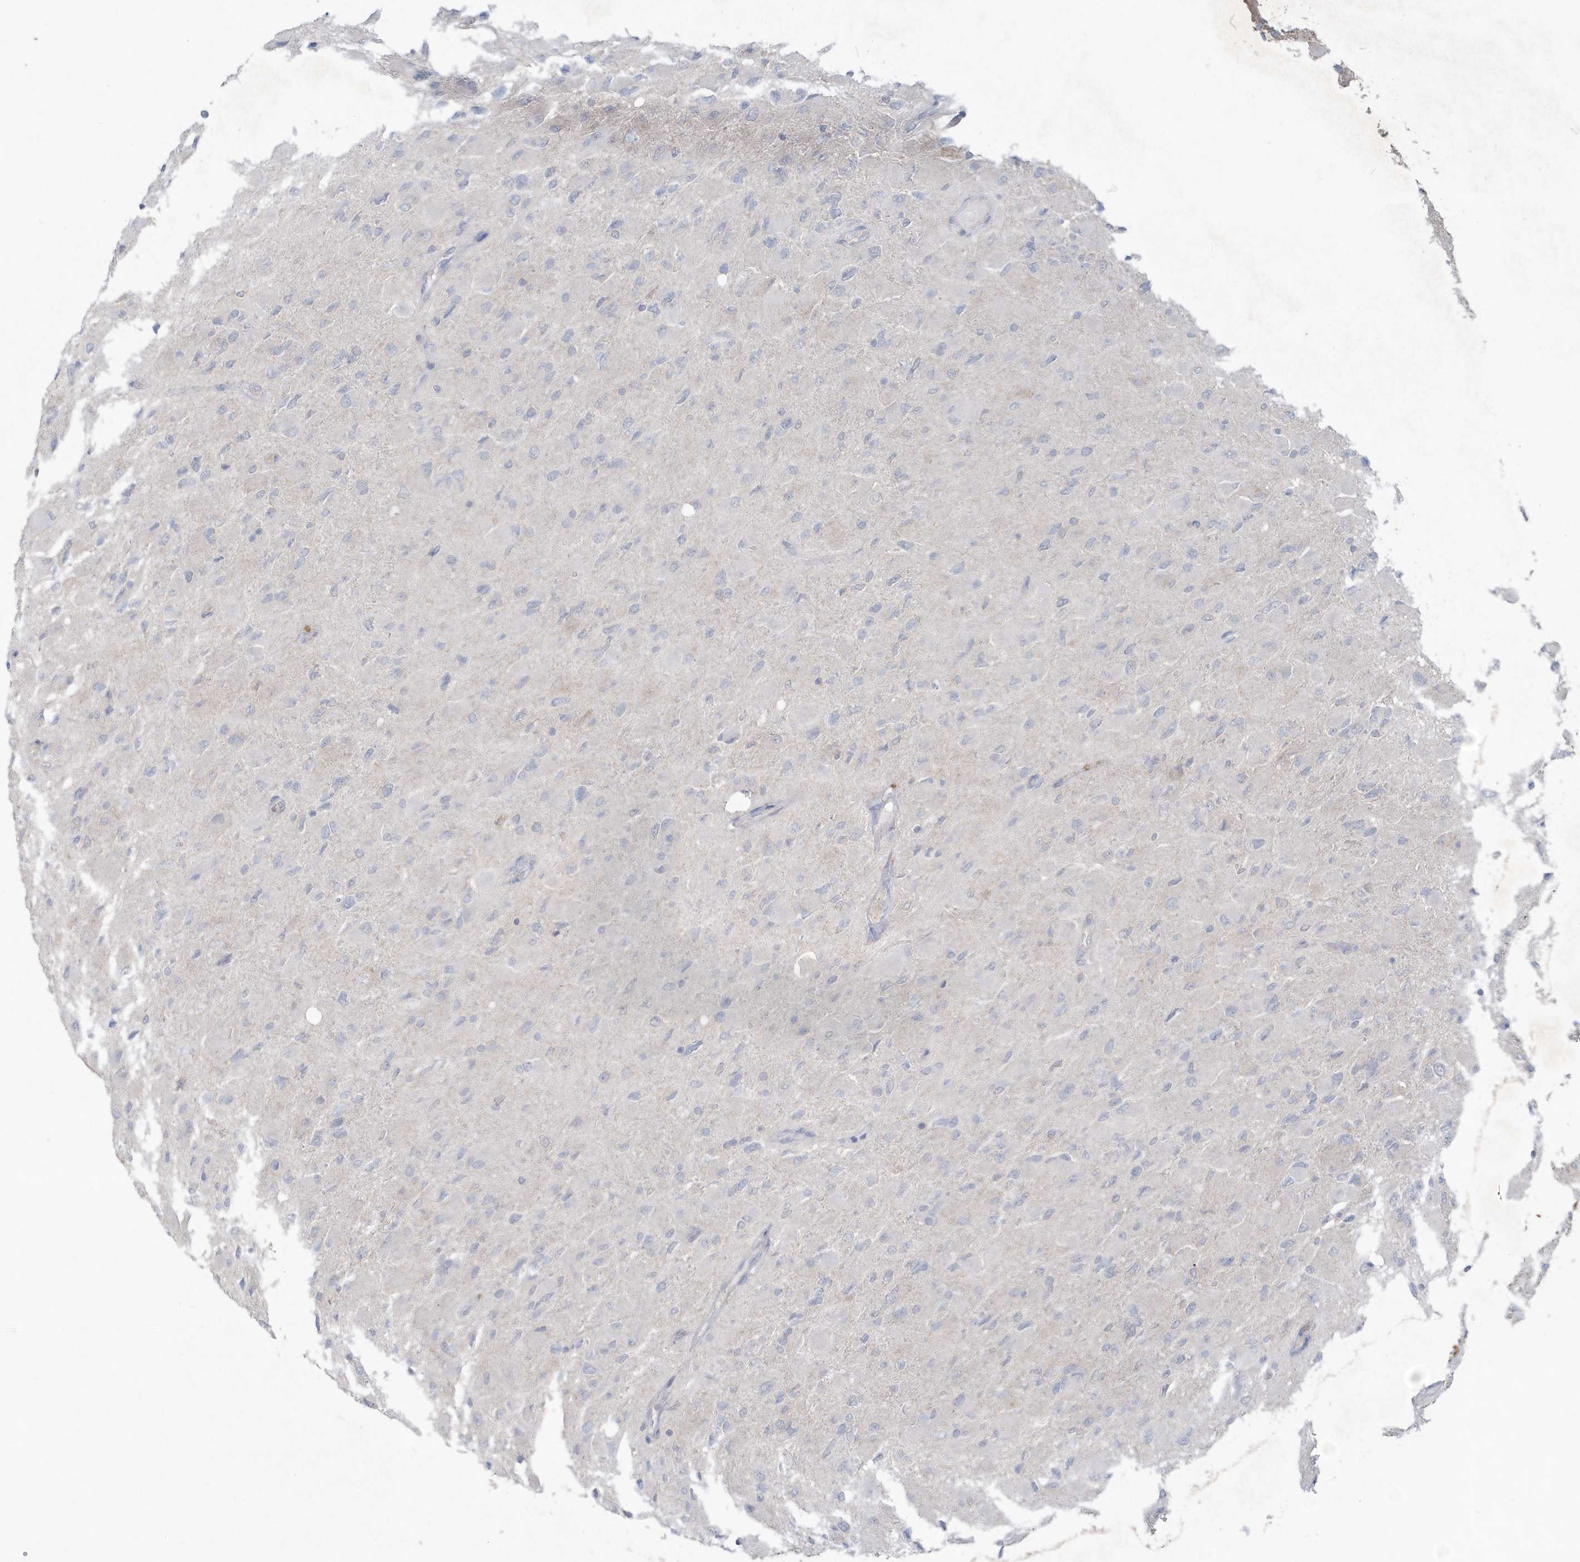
{"staining": {"intensity": "negative", "quantity": "none", "location": "none"}, "tissue": "glioma", "cell_type": "Tumor cells", "image_type": "cancer", "snomed": [{"axis": "morphology", "description": "Glioma, malignant, High grade"}, {"axis": "topography", "description": "Cerebral cortex"}], "caption": "The image shows no significant staining in tumor cells of malignant glioma (high-grade). (Stains: DAB IHC with hematoxylin counter stain, Microscopy: brightfield microscopy at high magnification).", "gene": "C1RL", "patient": {"sex": "female", "age": 36}}